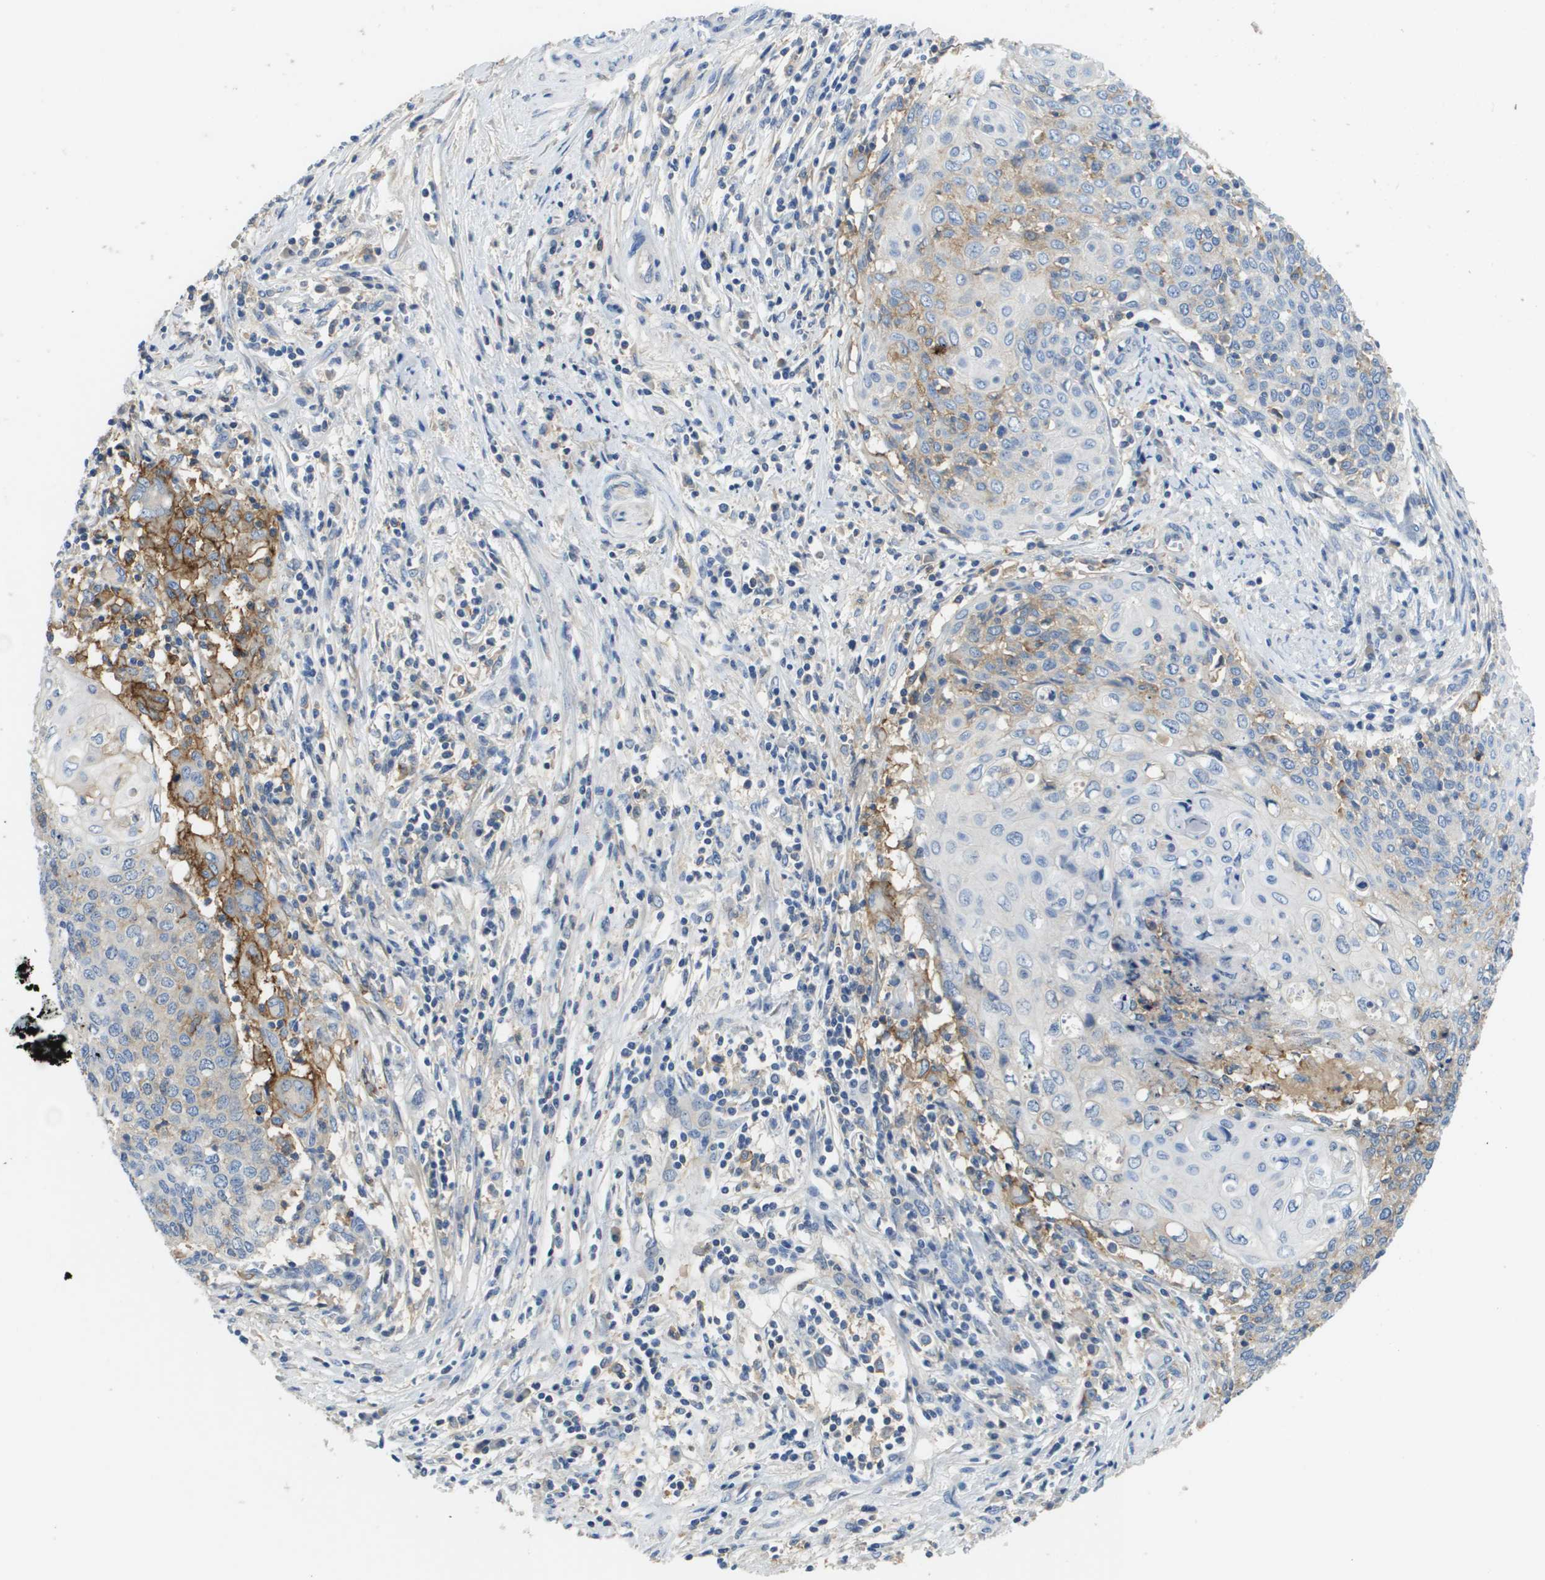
{"staining": {"intensity": "moderate", "quantity": "<25%", "location": "cytoplasmic/membranous"}, "tissue": "cervical cancer", "cell_type": "Tumor cells", "image_type": "cancer", "snomed": [{"axis": "morphology", "description": "Squamous cell carcinoma, NOS"}, {"axis": "topography", "description": "Cervix"}], "caption": "High-power microscopy captured an immunohistochemistry micrograph of cervical cancer (squamous cell carcinoma), revealing moderate cytoplasmic/membranous positivity in approximately <25% of tumor cells.", "gene": "SLC16A3", "patient": {"sex": "female", "age": 39}}